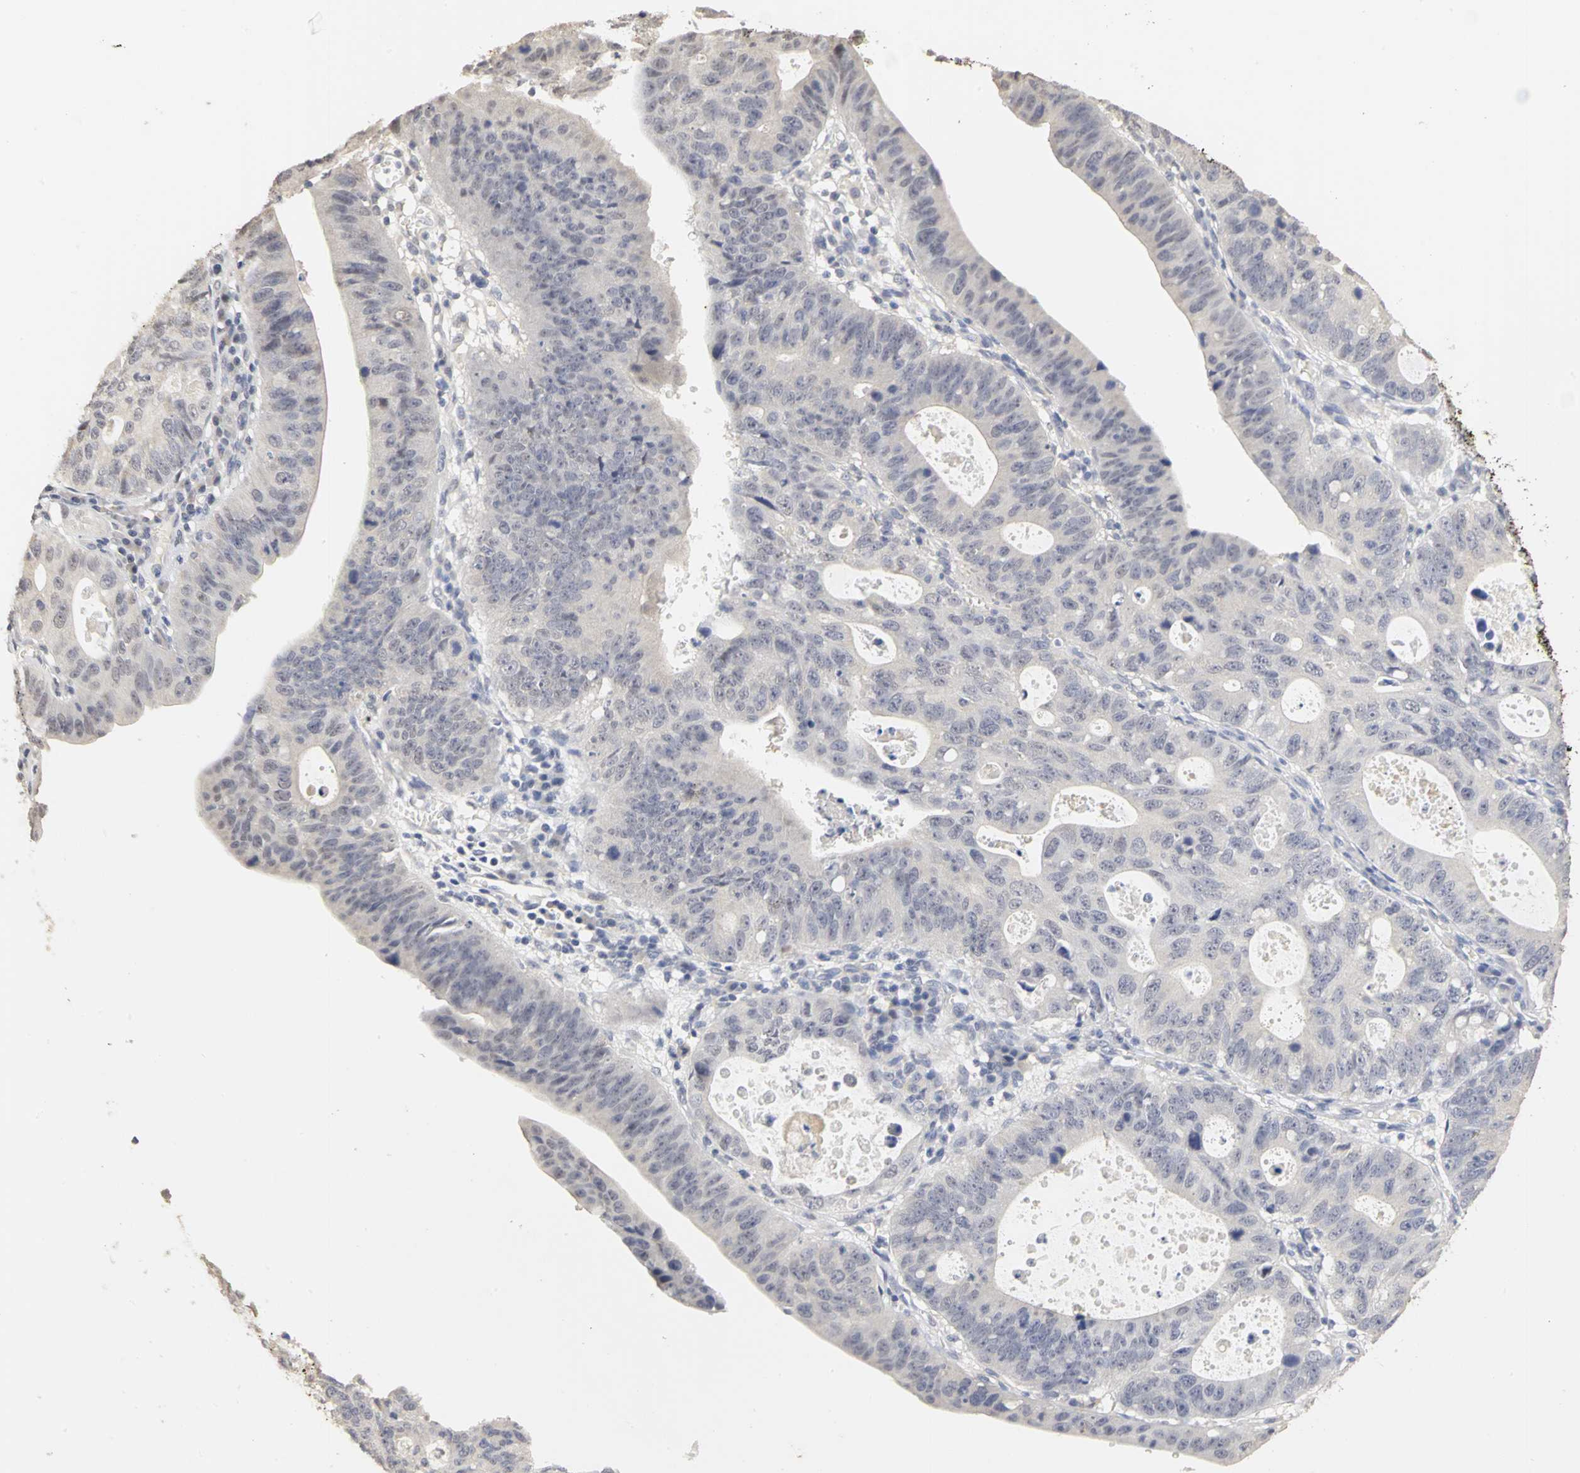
{"staining": {"intensity": "negative", "quantity": "none", "location": "none"}, "tissue": "stomach cancer", "cell_type": "Tumor cells", "image_type": "cancer", "snomed": [{"axis": "morphology", "description": "Adenocarcinoma, NOS"}, {"axis": "topography", "description": "Stomach"}], "caption": "High magnification brightfield microscopy of stomach cancer (adenocarcinoma) stained with DAB (3,3'-diaminobenzidine) (brown) and counterstained with hematoxylin (blue): tumor cells show no significant positivity.", "gene": "PGR", "patient": {"sex": "male", "age": 59}}